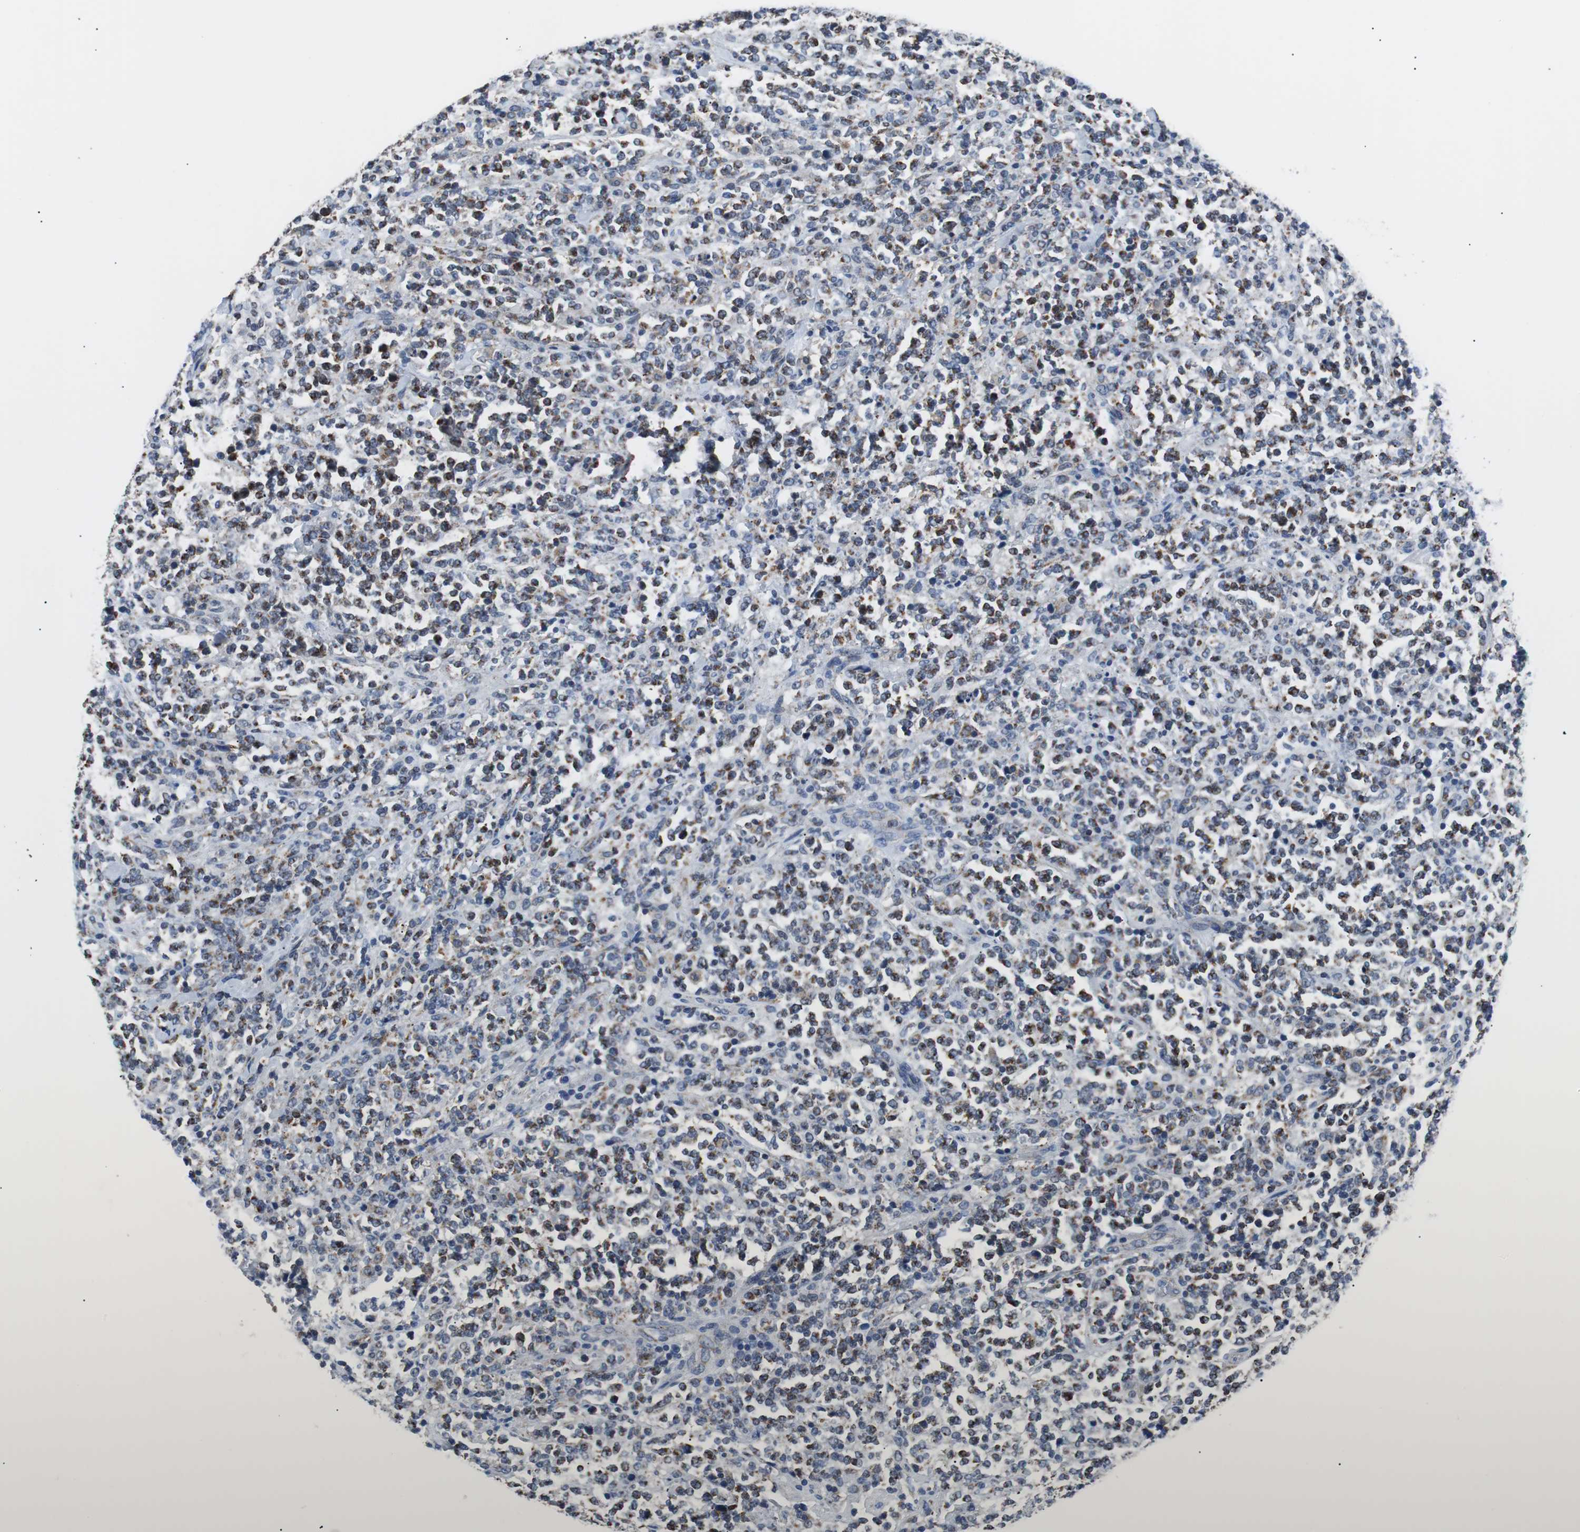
{"staining": {"intensity": "strong", "quantity": "25%-75%", "location": "cytoplasmic/membranous"}, "tissue": "lymphoma", "cell_type": "Tumor cells", "image_type": "cancer", "snomed": [{"axis": "morphology", "description": "Malignant lymphoma, non-Hodgkin's type, High grade"}, {"axis": "topography", "description": "Soft tissue"}], "caption": "DAB immunohistochemical staining of malignant lymphoma, non-Hodgkin's type (high-grade) demonstrates strong cytoplasmic/membranous protein staining in approximately 25%-75% of tumor cells.", "gene": "PITRM1", "patient": {"sex": "male", "age": 18}}